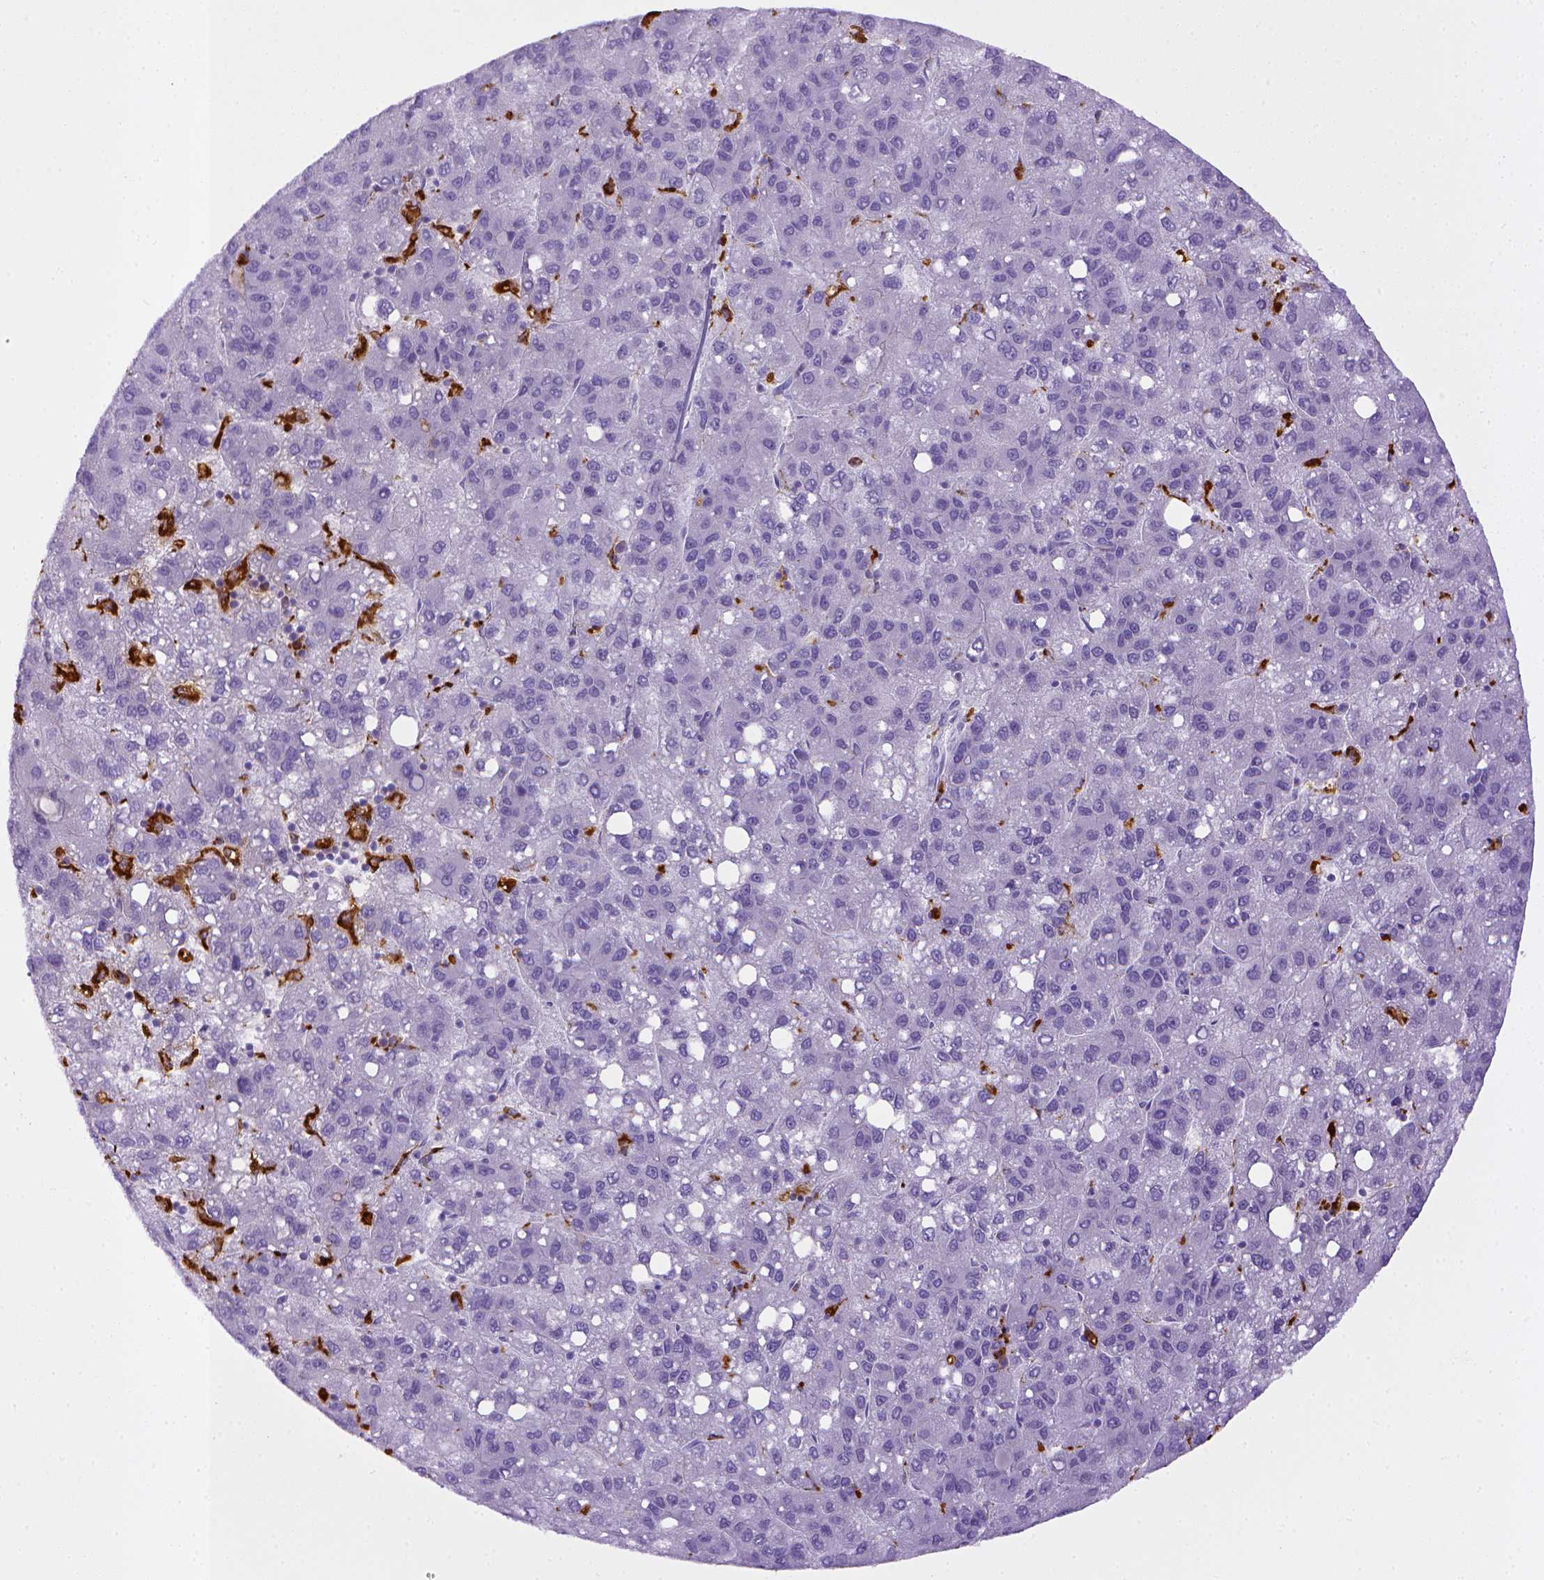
{"staining": {"intensity": "negative", "quantity": "none", "location": "none"}, "tissue": "liver cancer", "cell_type": "Tumor cells", "image_type": "cancer", "snomed": [{"axis": "morphology", "description": "Carcinoma, Hepatocellular, NOS"}, {"axis": "topography", "description": "Liver"}], "caption": "Protein analysis of liver cancer shows no significant expression in tumor cells.", "gene": "CD68", "patient": {"sex": "female", "age": 82}}